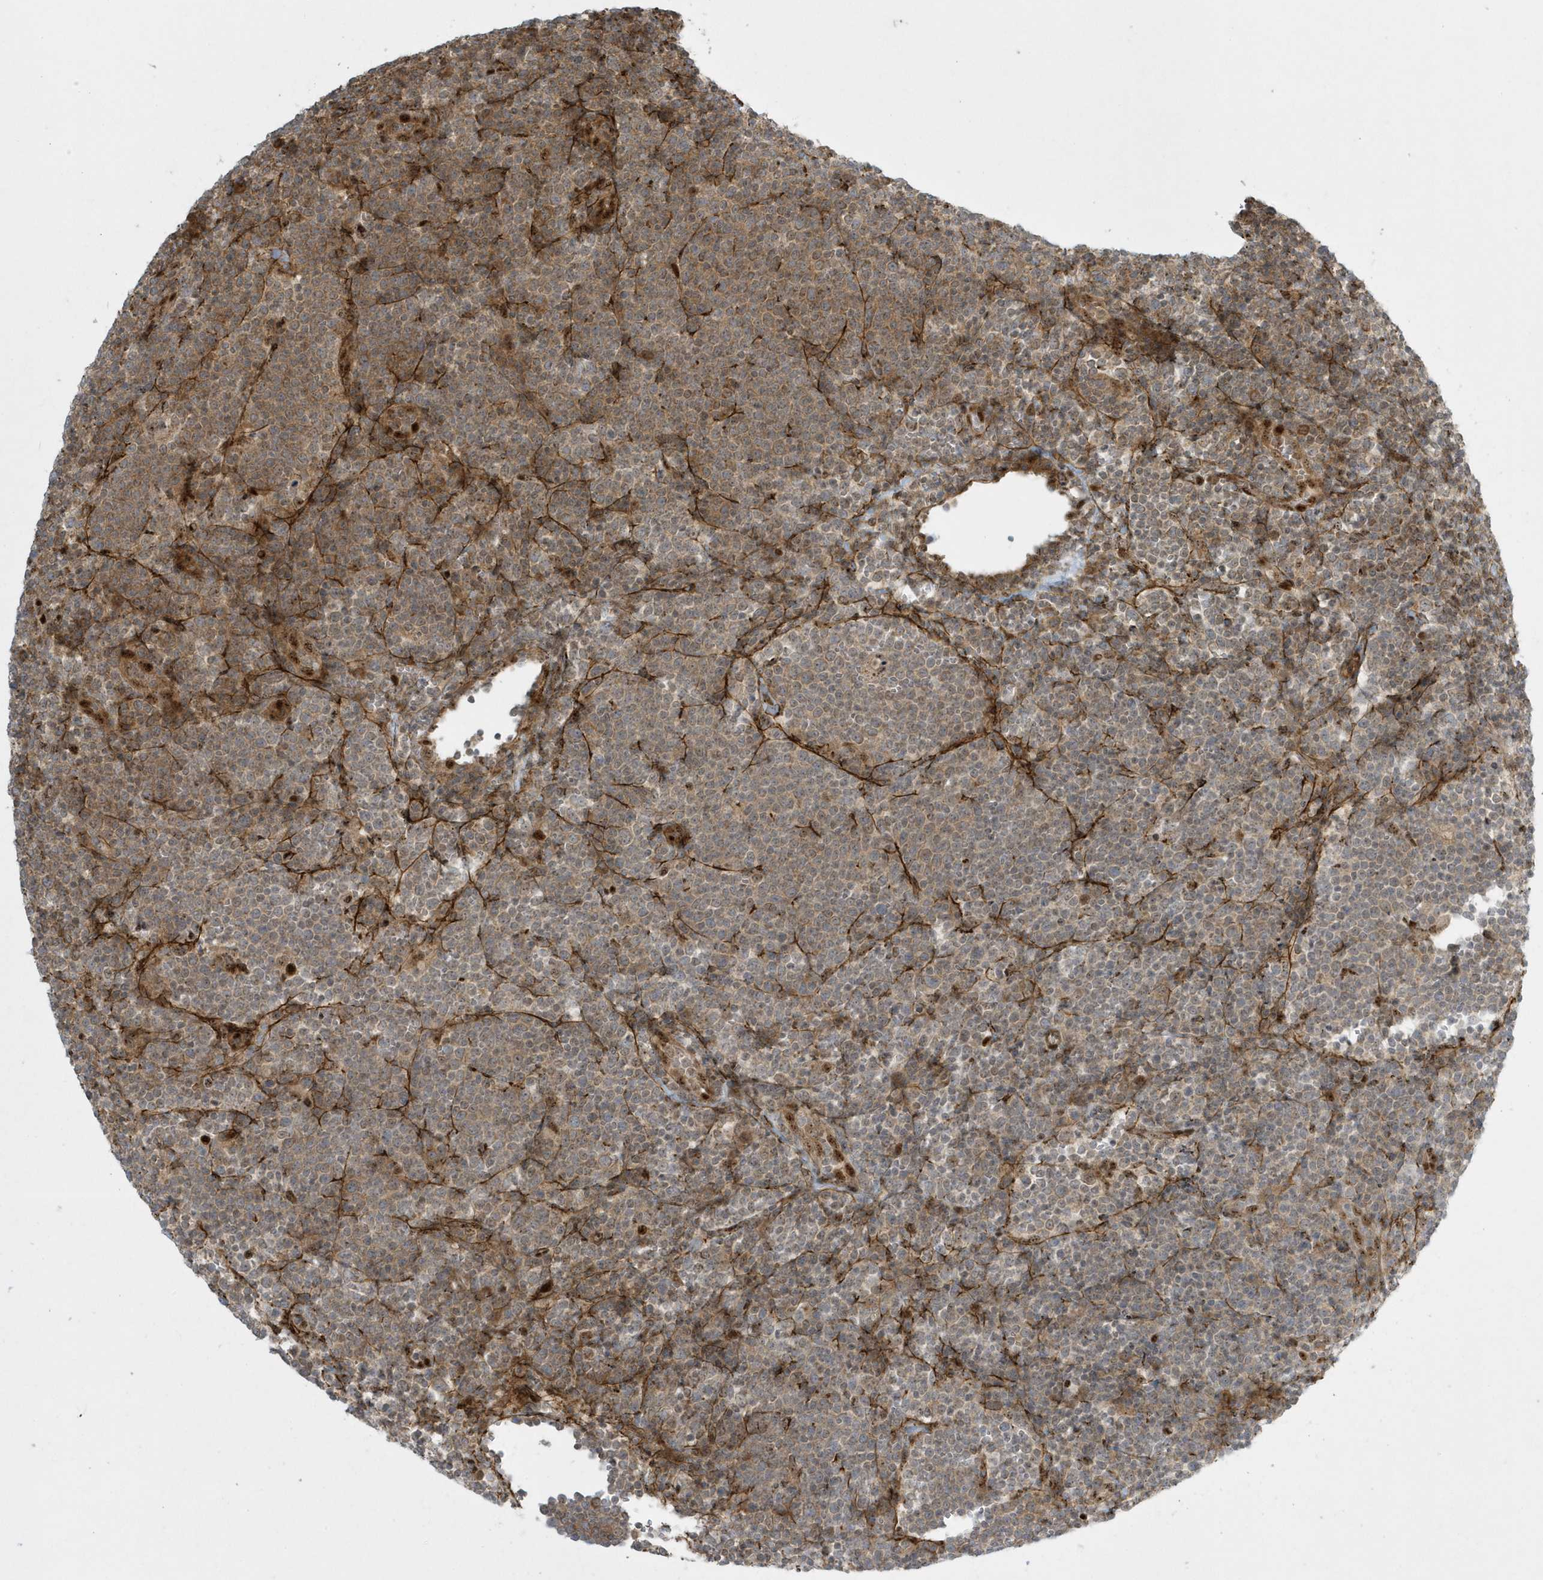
{"staining": {"intensity": "moderate", "quantity": ">75%", "location": "cytoplasmic/membranous"}, "tissue": "lymphoma", "cell_type": "Tumor cells", "image_type": "cancer", "snomed": [{"axis": "morphology", "description": "Malignant lymphoma, non-Hodgkin's type, High grade"}, {"axis": "topography", "description": "Lymph node"}], "caption": "The histopathology image displays a brown stain indicating the presence of a protein in the cytoplasmic/membranous of tumor cells in high-grade malignant lymphoma, non-Hodgkin's type. The protein is stained brown, and the nuclei are stained in blue (DAB (3,3'-diaminobenzidine) IHC with brightfield microscopy, high magnification).", "gene": "MASP2", "patient": {"sex": "male", "age": 61}}